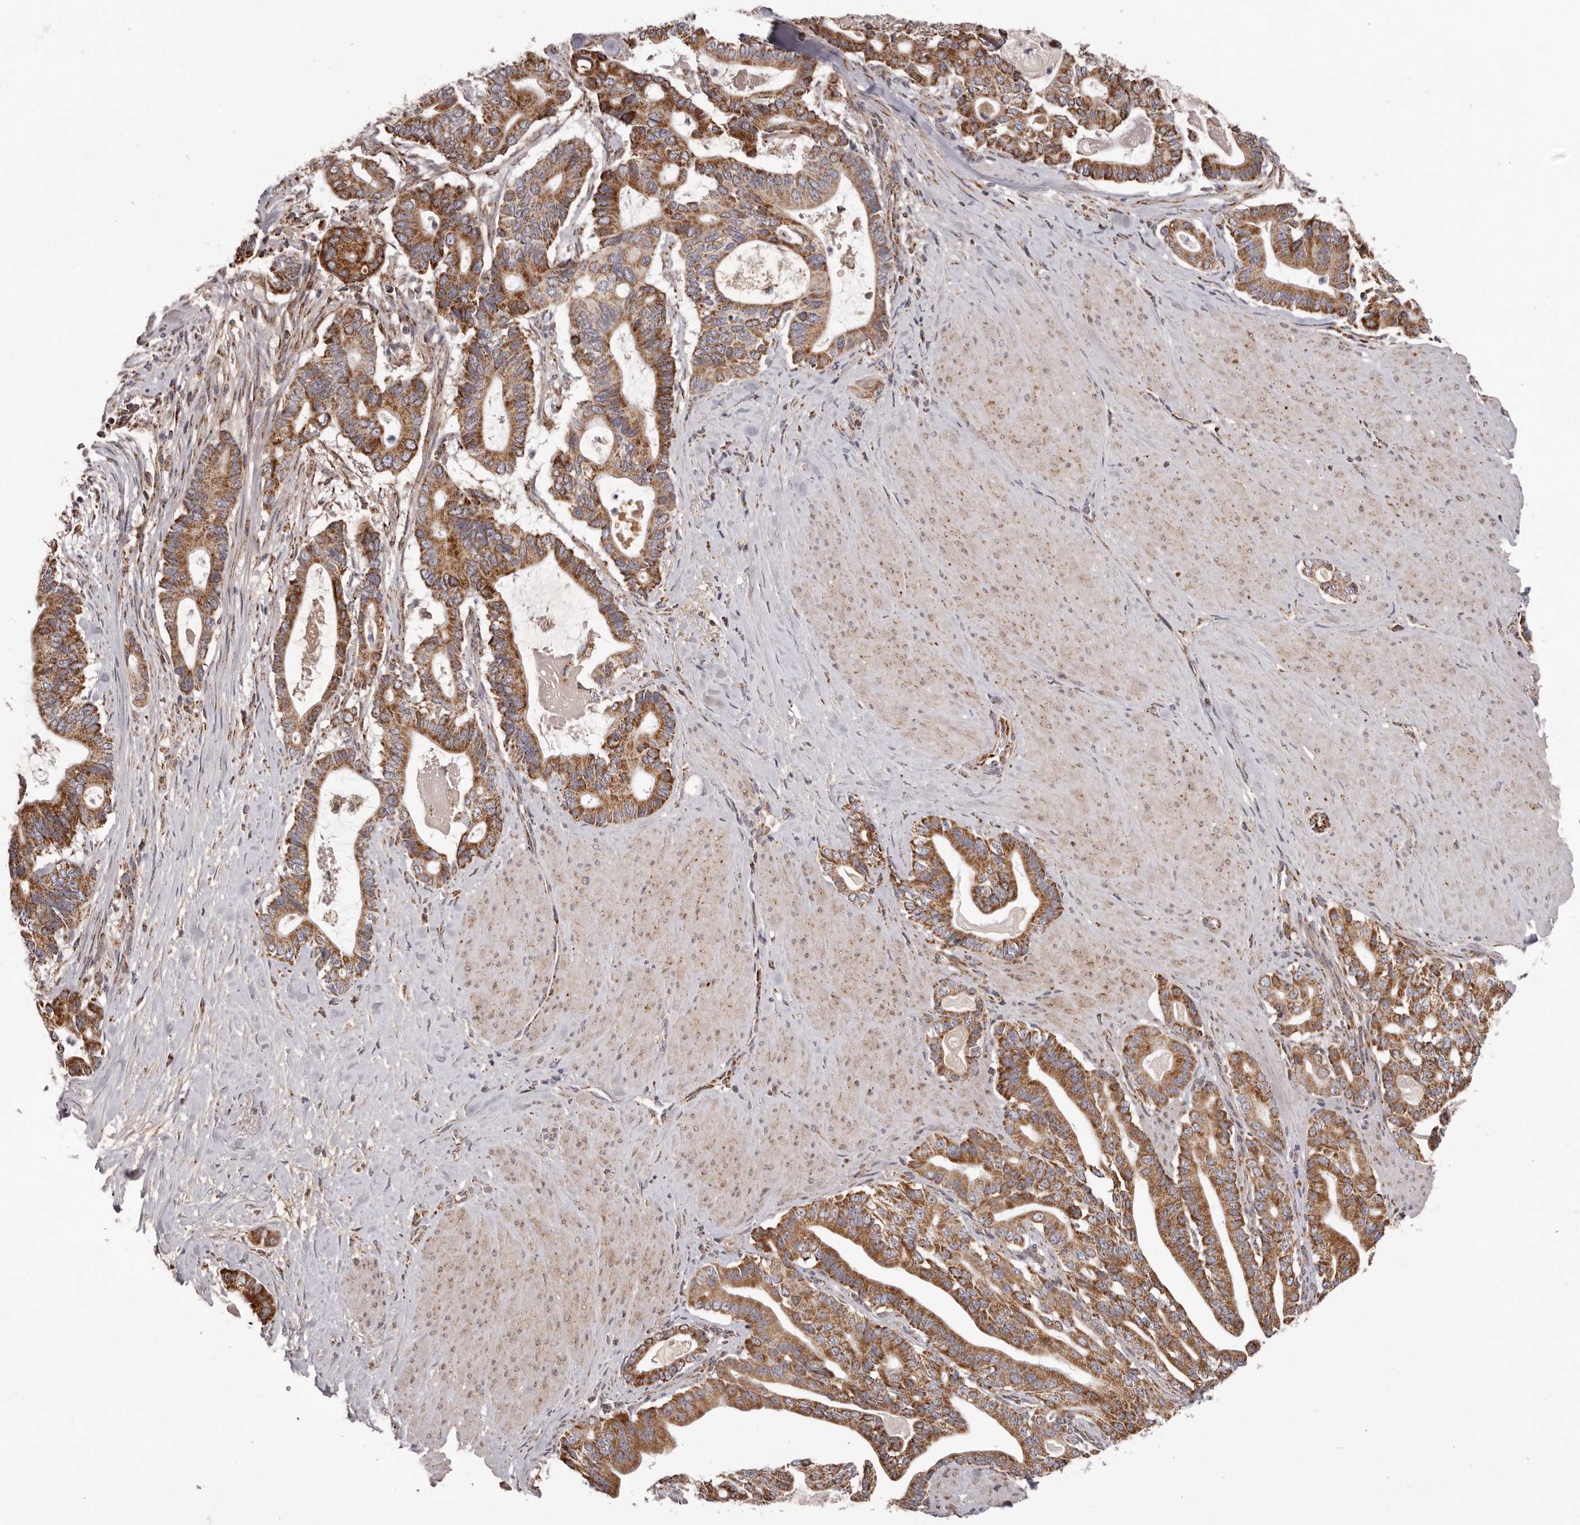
{"staining": {"intensity": "strong", "quantity": ">75%", "location": "cytoplasmic/membranous"}, "tissue": "pancreatic cancer", "cell_type": "Tumor cells", "image_type": "cancer", "snomed": [{"axis": "morphology", "description": "Adenocarcinoma, NOS"}, {"axis": "topography", "description": "Pancreas"}], "caption": "High-magnification brightfield microscopy of pancreatic cancer stained with DAB (3,3'-diaminobenzidine) (brown) and counterstained with hematoxylin (blue). tumor cells exhibit strong cytoplasmic/membranous staining is identified in approximately>75% of cells.", "gene": "CHRM2", "patient": {"sex": "male", "age": 63}}